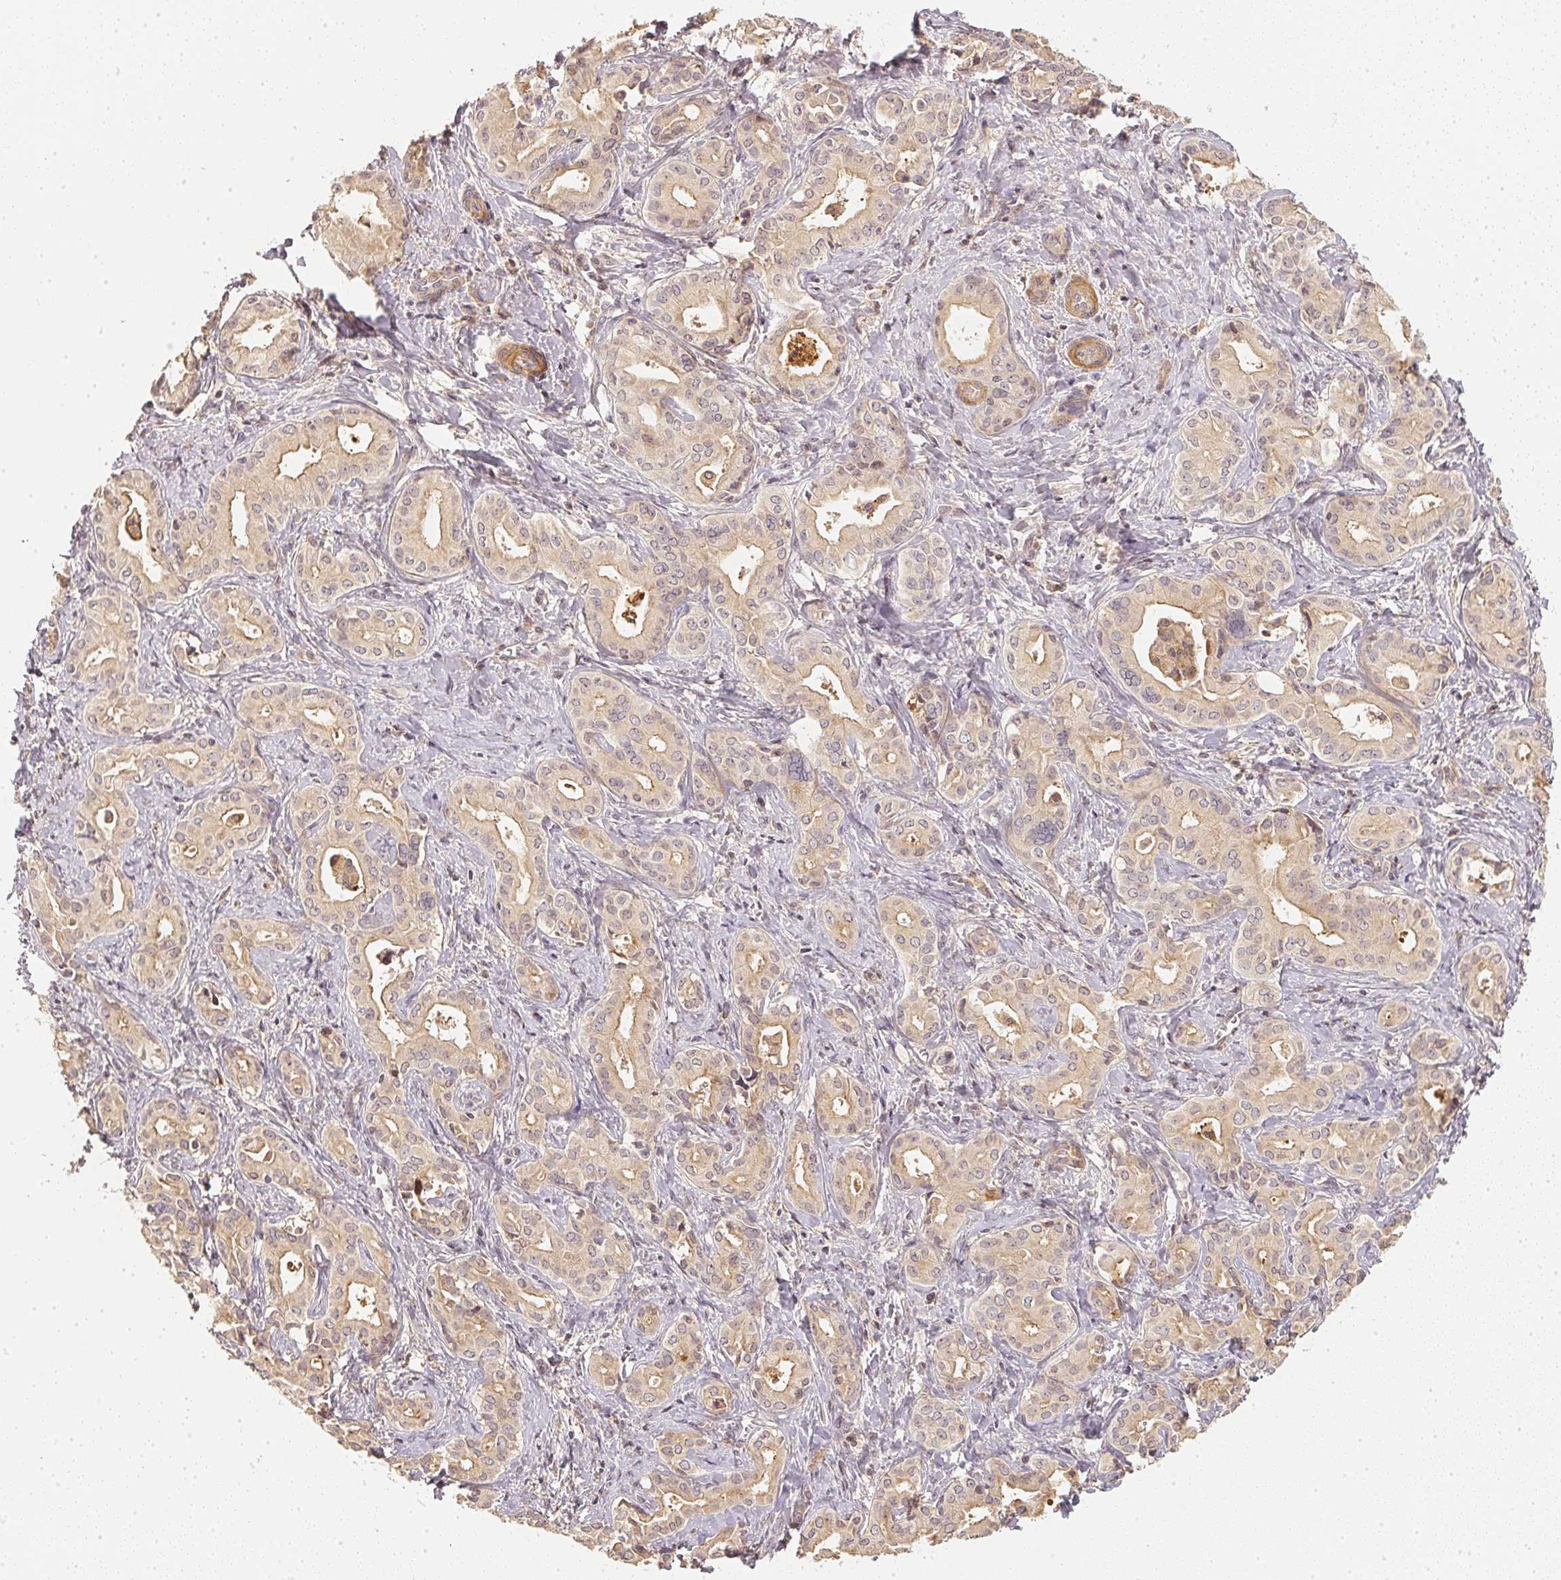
{"staining": {"intensity": "negative", "quantity": "none", "location": "none"}, "tissue": "liver cancer", "cell_type": "Tumor cells", "image_type": "cancer", "snomed": [{"axis": "morphology", "description": "Cholangiocarcinoma"}, {"axis": "topography", "description": "Liver"}], "caption": "Histopathology image shows no protein expression in tumor cells of liver cholangiocarcinoma tissue.", "gene": "SERPINE1", "patient": {"sex": "female", "age": 65}}